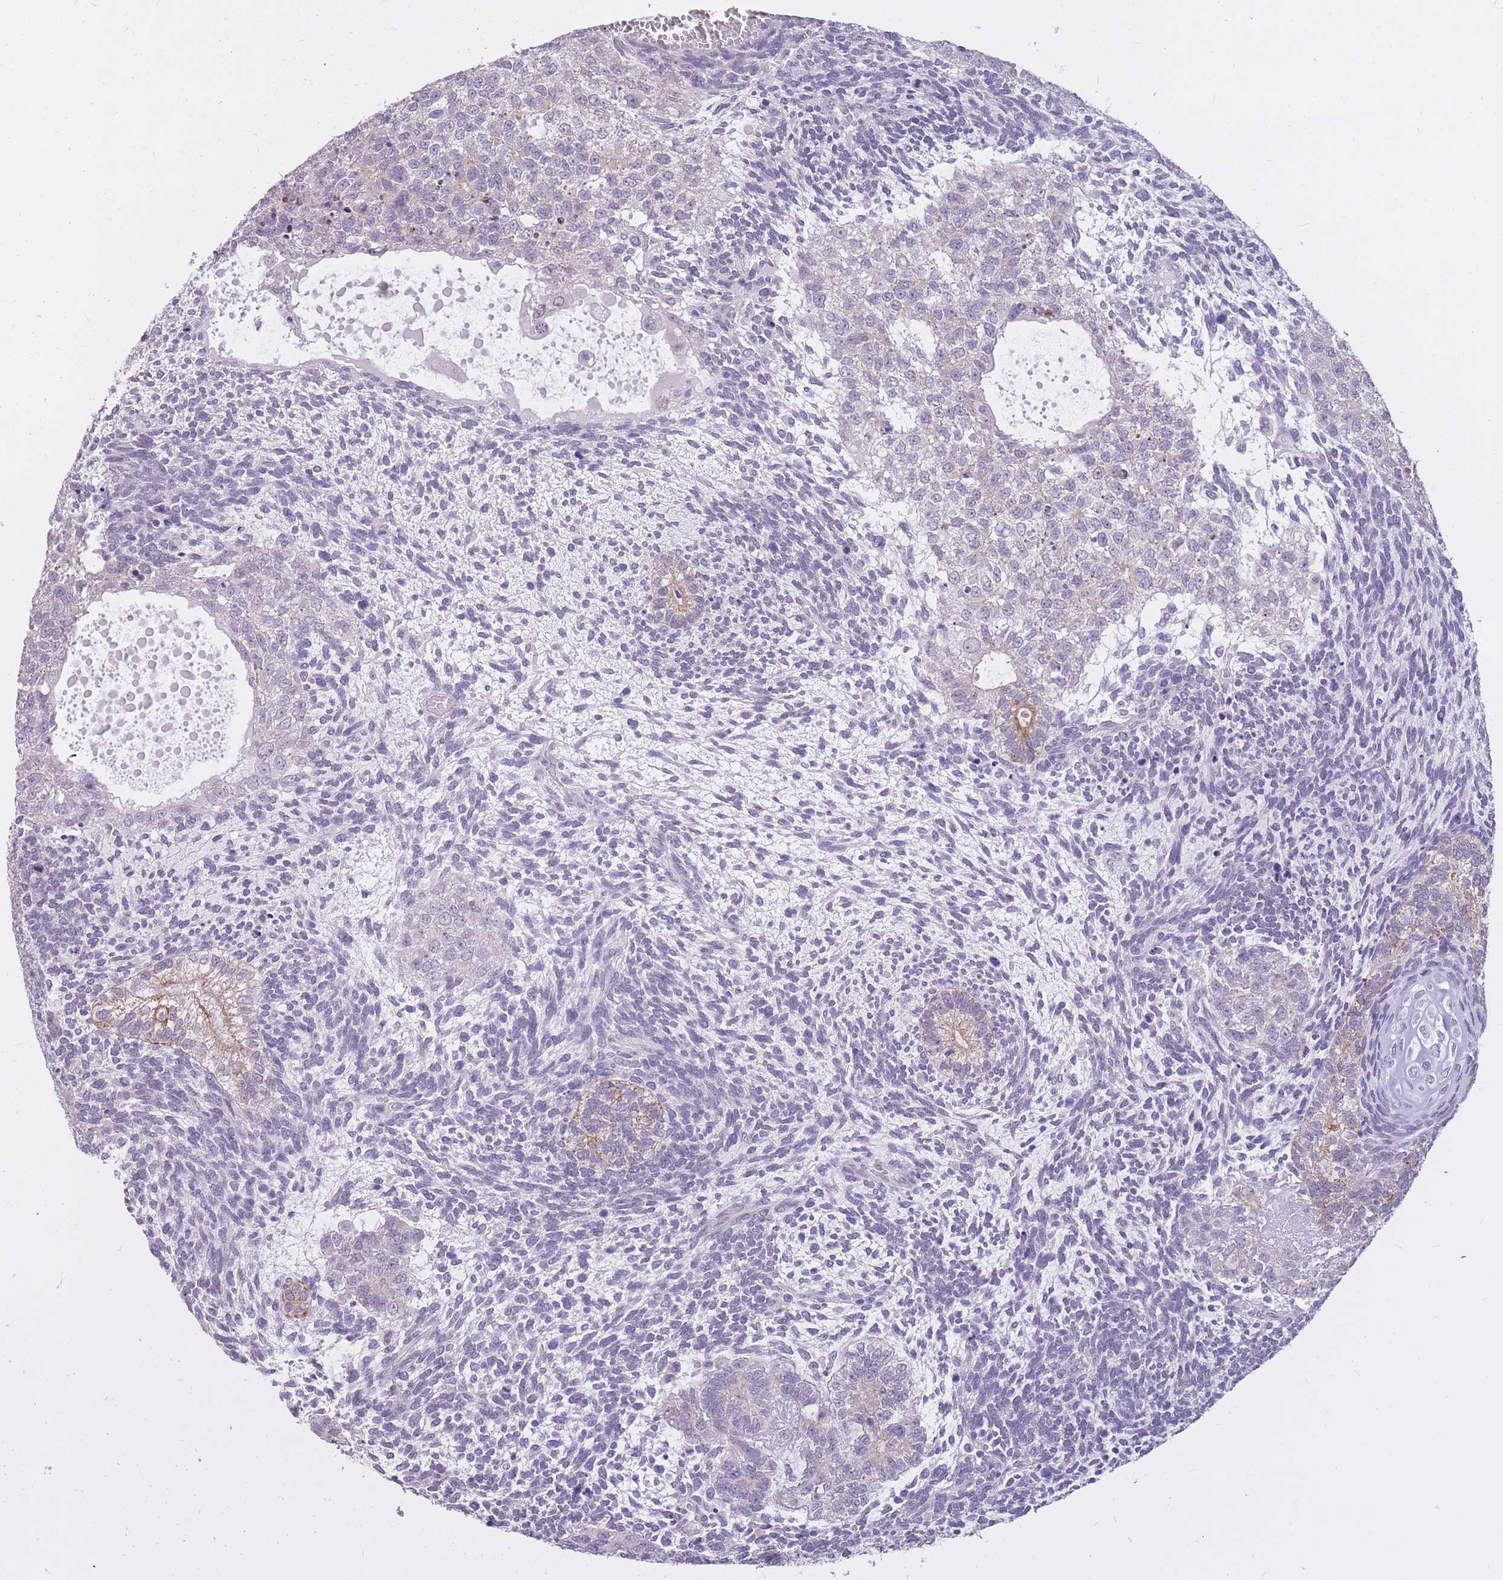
{"staining": {"intensity": "moderate", "quantity": "<25%", "location": "cytoplasmic/membranous"}, "tissue": "testis cancer", "cell_type": "Tumor cells", "image_type": "cancer", "snomed": [{"axis": "morphology", "description": "Carcinoma, Embryonal, NOS"}, {"axis": "topography", "description": "Testis"}], "caption": "Protein expression analysis of embryonal carcinoma (testis) shows moderate cytoplasmic/membranous staining in about <25% of tumor cells.", "gene": "RNF170", "patient": {"sex": "male", "age": 23}}